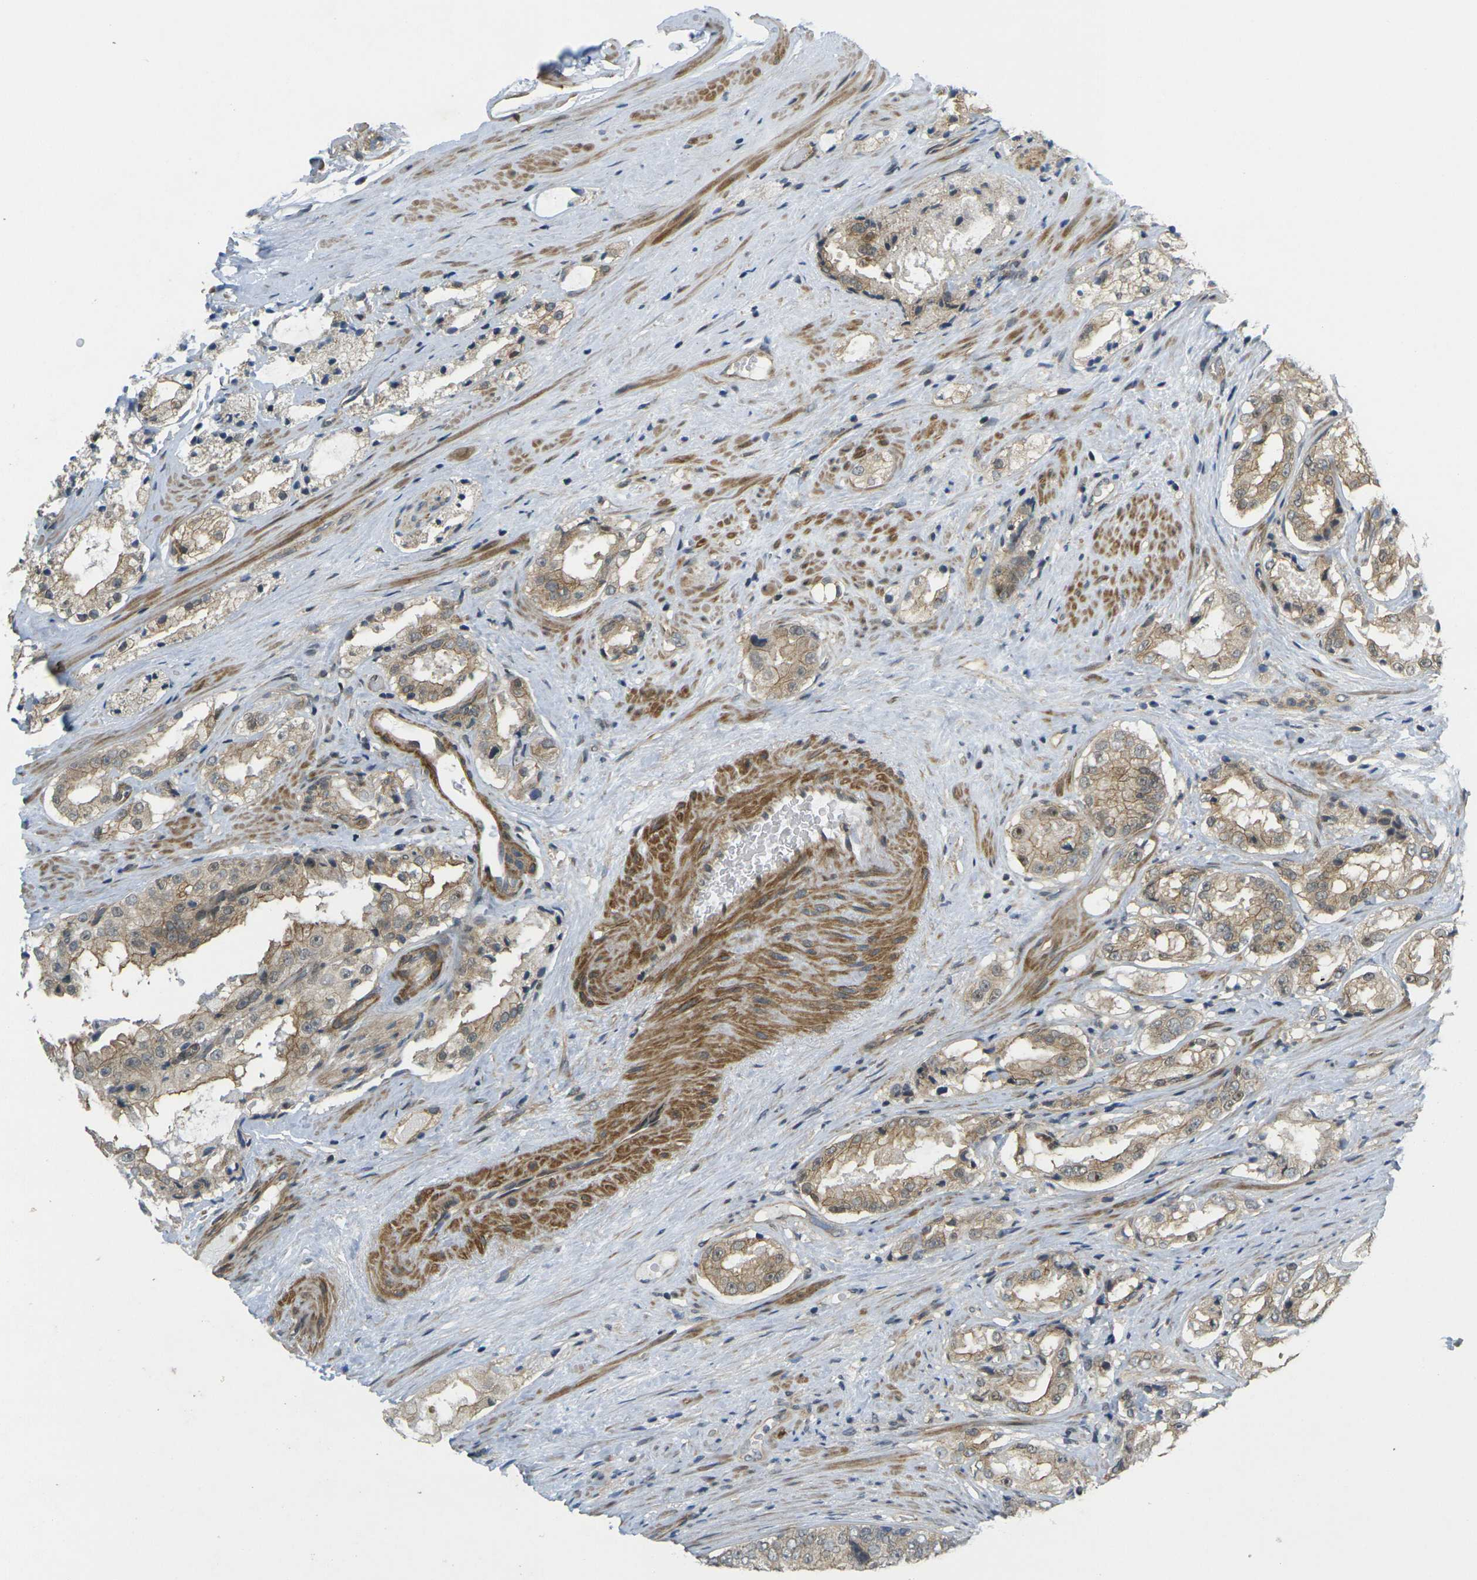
{"staining": {"intensity": "moderate", "quantity": "25%-75%", "location": "cytoplasmic/membranous,nuclear"}, "tissue": "prostate cancer", "cell_type": "Tumor cells", "image_type": "cancer", "snomed": [{"axis": "morphology", "description": "Adenocarcinoma, High grade"}, {"axis": "topography", "description": "Prostate"}], "caption": "Tumor cells exhibit moderate cytoplasmic/membranous and nuclear staining in approximately 25%-75% of cells in prostate high-grade adenocarcinoma.", "gene": "KCTD10", "patient": {"sex": "male", "age": 73}}